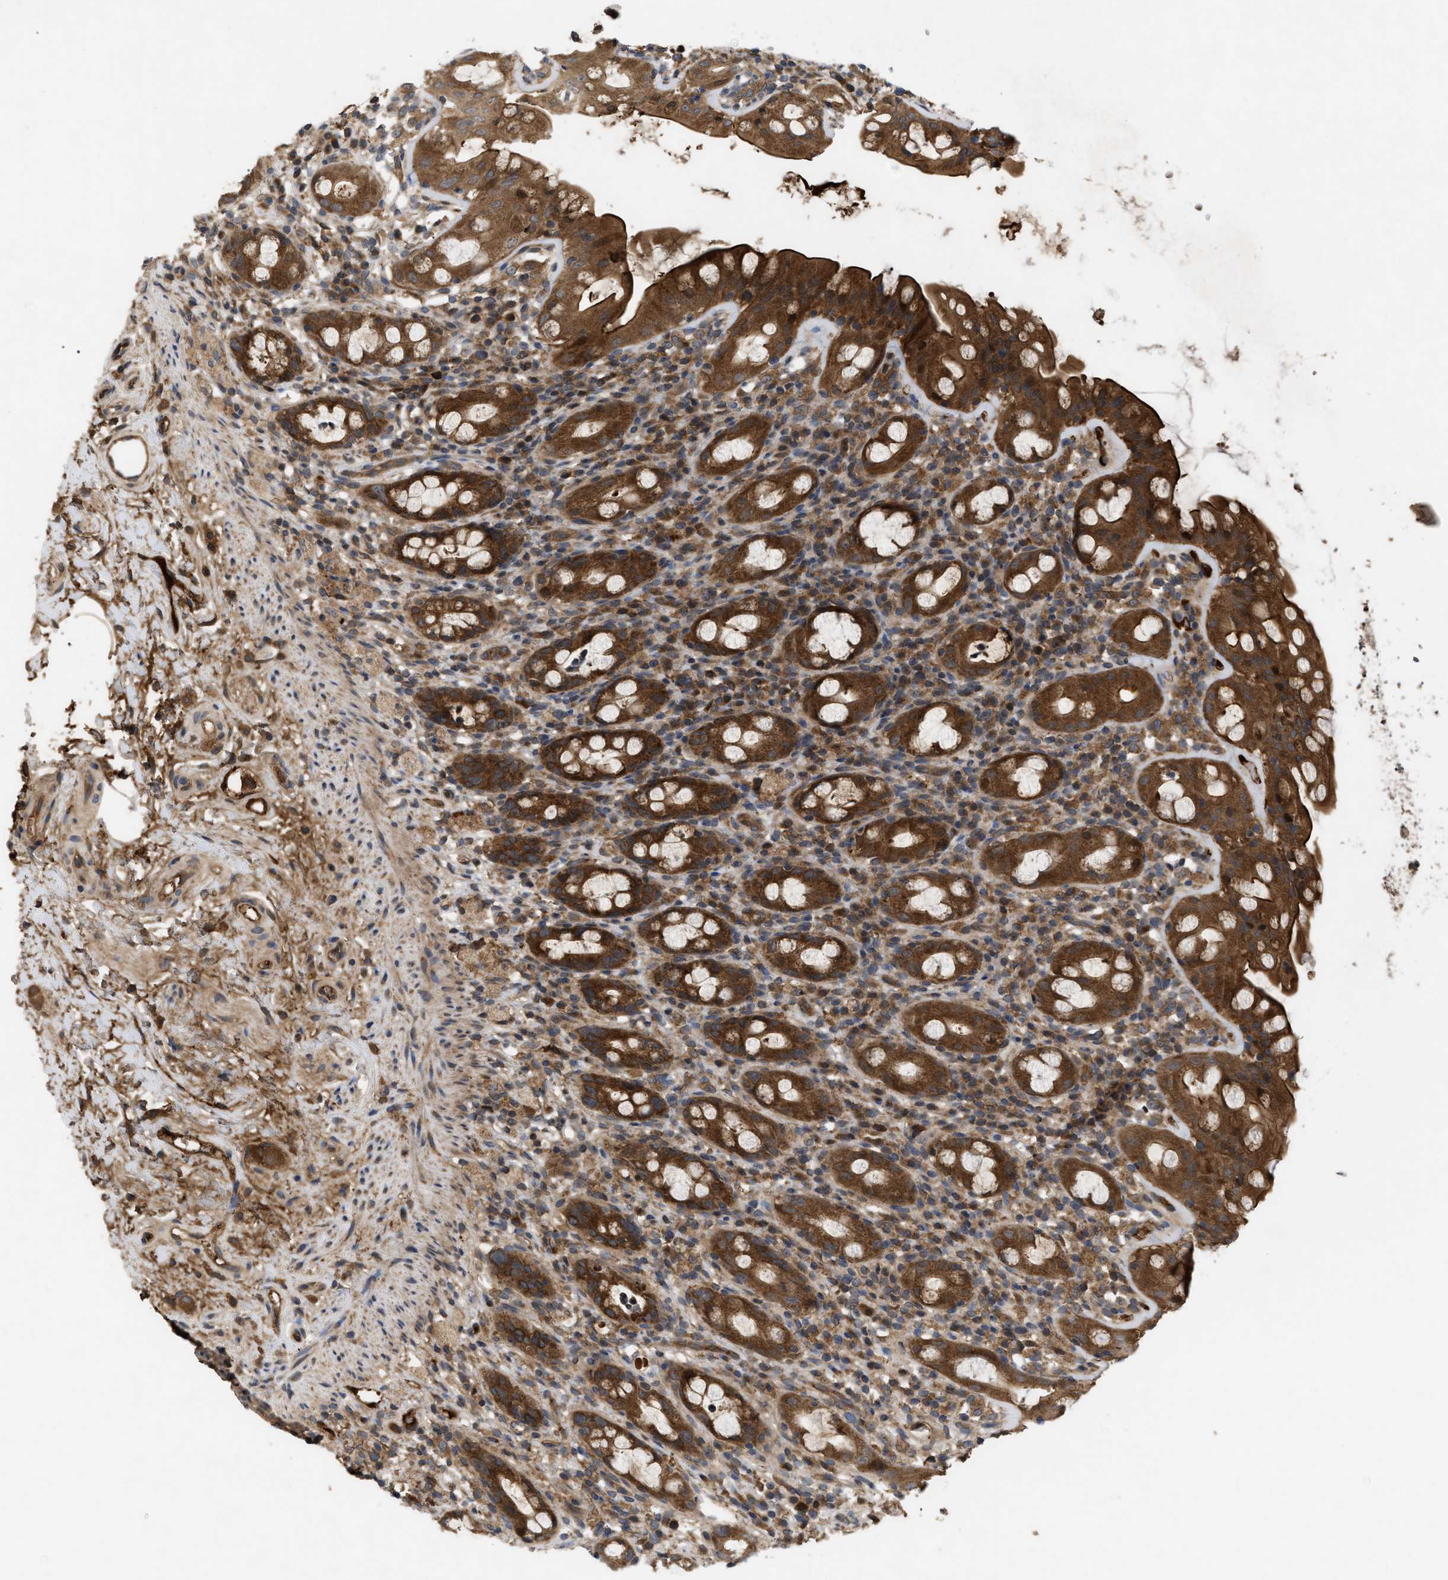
{"staining": {"intensity": "strong", "quantity": ">75%", "location": "cytoplasmic/membranous"}, "tissue": "rectum", "cell_type": "Glandular cells", "image_type": "normal", "snomed": [{"axis": "morphology", "description": "Normal tissue, NOS"}, {"axis": "topography", "description": "Rectum"}], "caption": "Normal rectum displays strong cytoplasmic/membranous staining in approximately >75% of glandular cells, visualized by immunohistochemistry.", "gene": "RAB2A", "patient": {"sex": "male", "age": 44}}